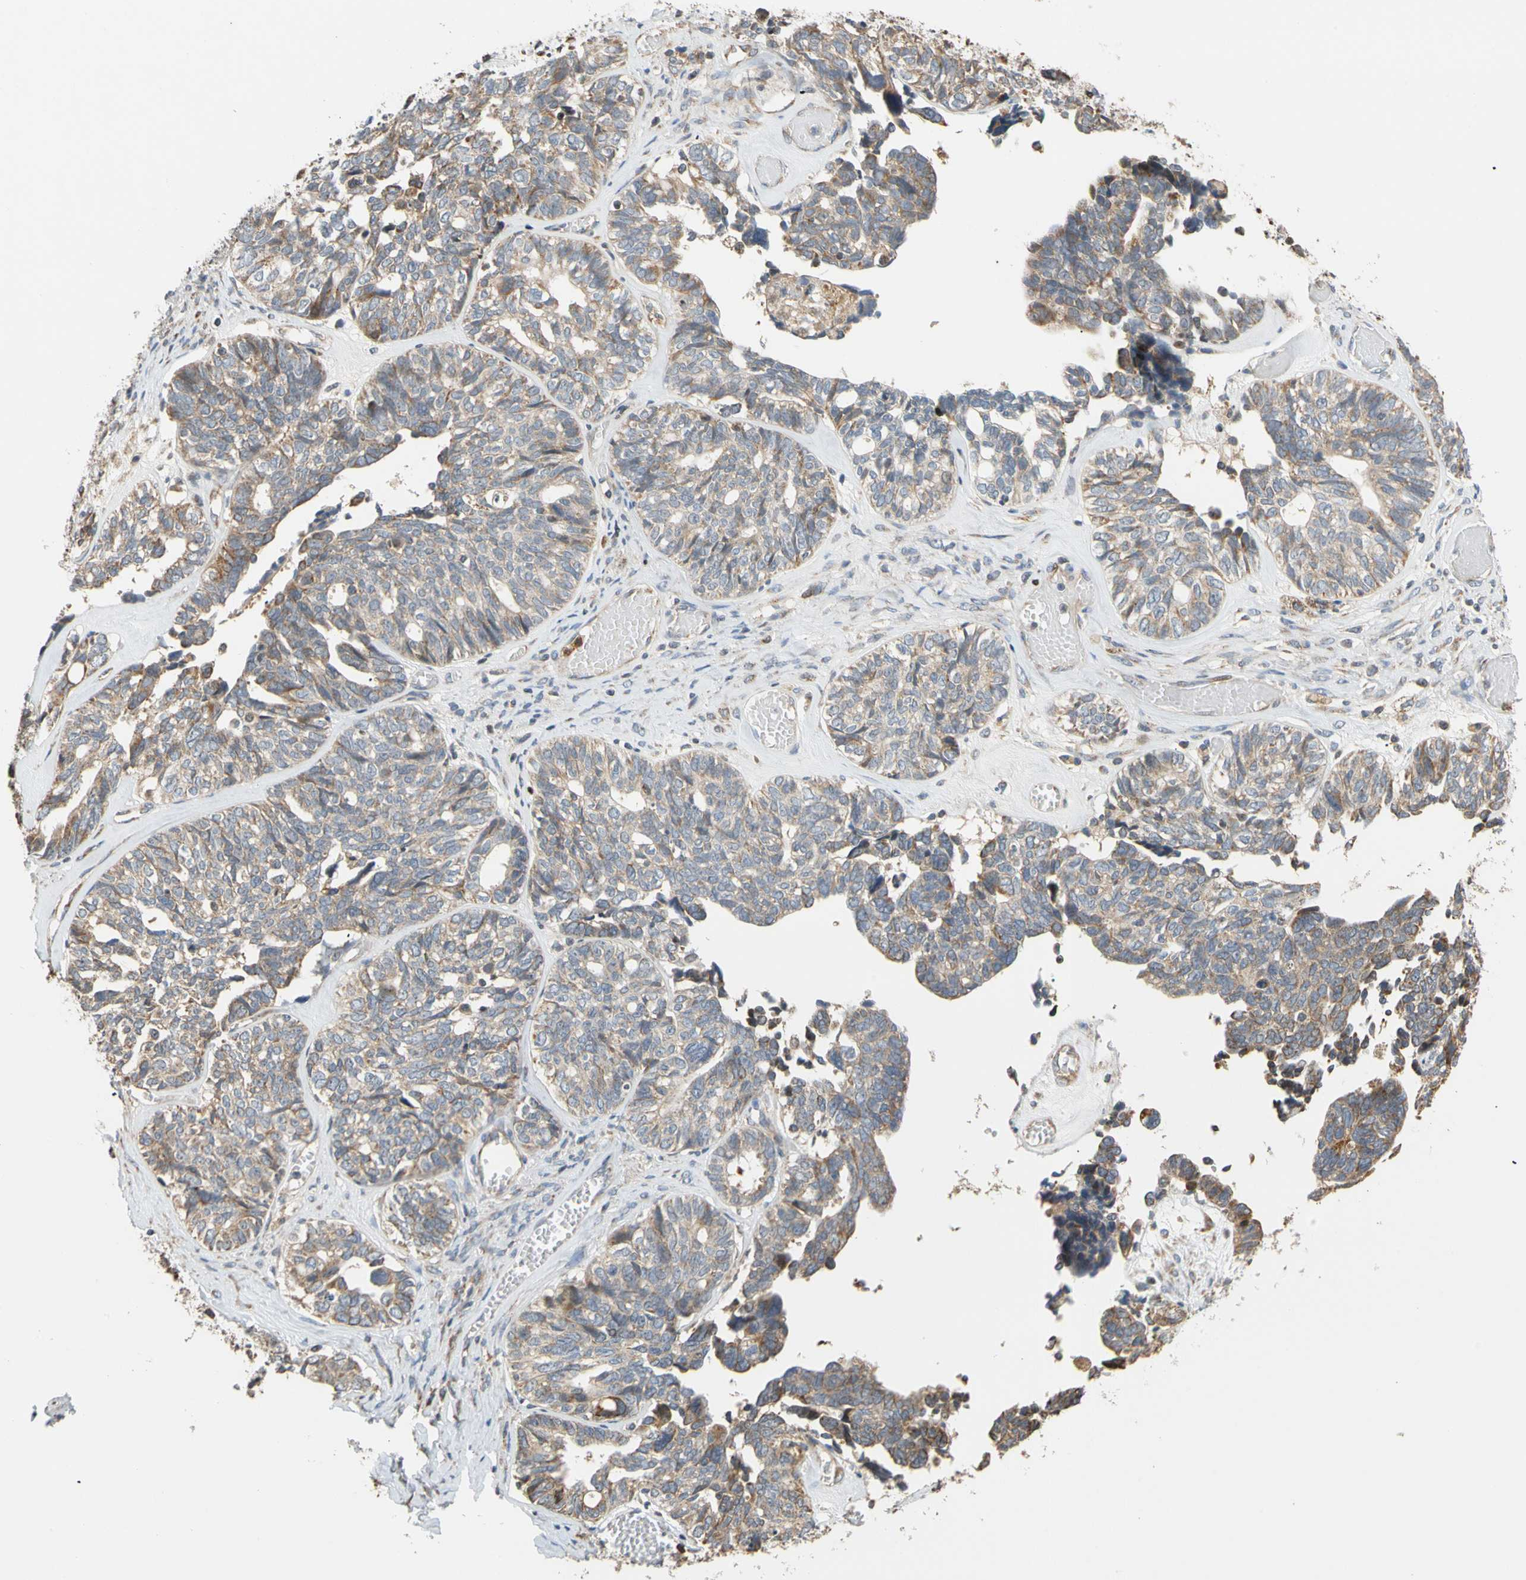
{"staining": {"intensity": "moderate", "quantity": "25%-75%", "location": "cytoplasmic/membranous"}, "tissue": "ovarian cancer", "cell_type": "Tumor cells", "image_type": "cancer", "snomed": [{"axis": "morphology", "description": "Cystadenocarcinoma, serous, NOS"}, {"axis": "topography", "description": "Ovary"}], "caption": "This is an image of immunohistochemistry (IHC) staining of ovarian serous cystadenocarcinoma, which shows moderate expression in the cytoplasmic/membranous of tumor cells.", "gene": "IP6K2", "patient": {"sex": "female", "age": 79}}